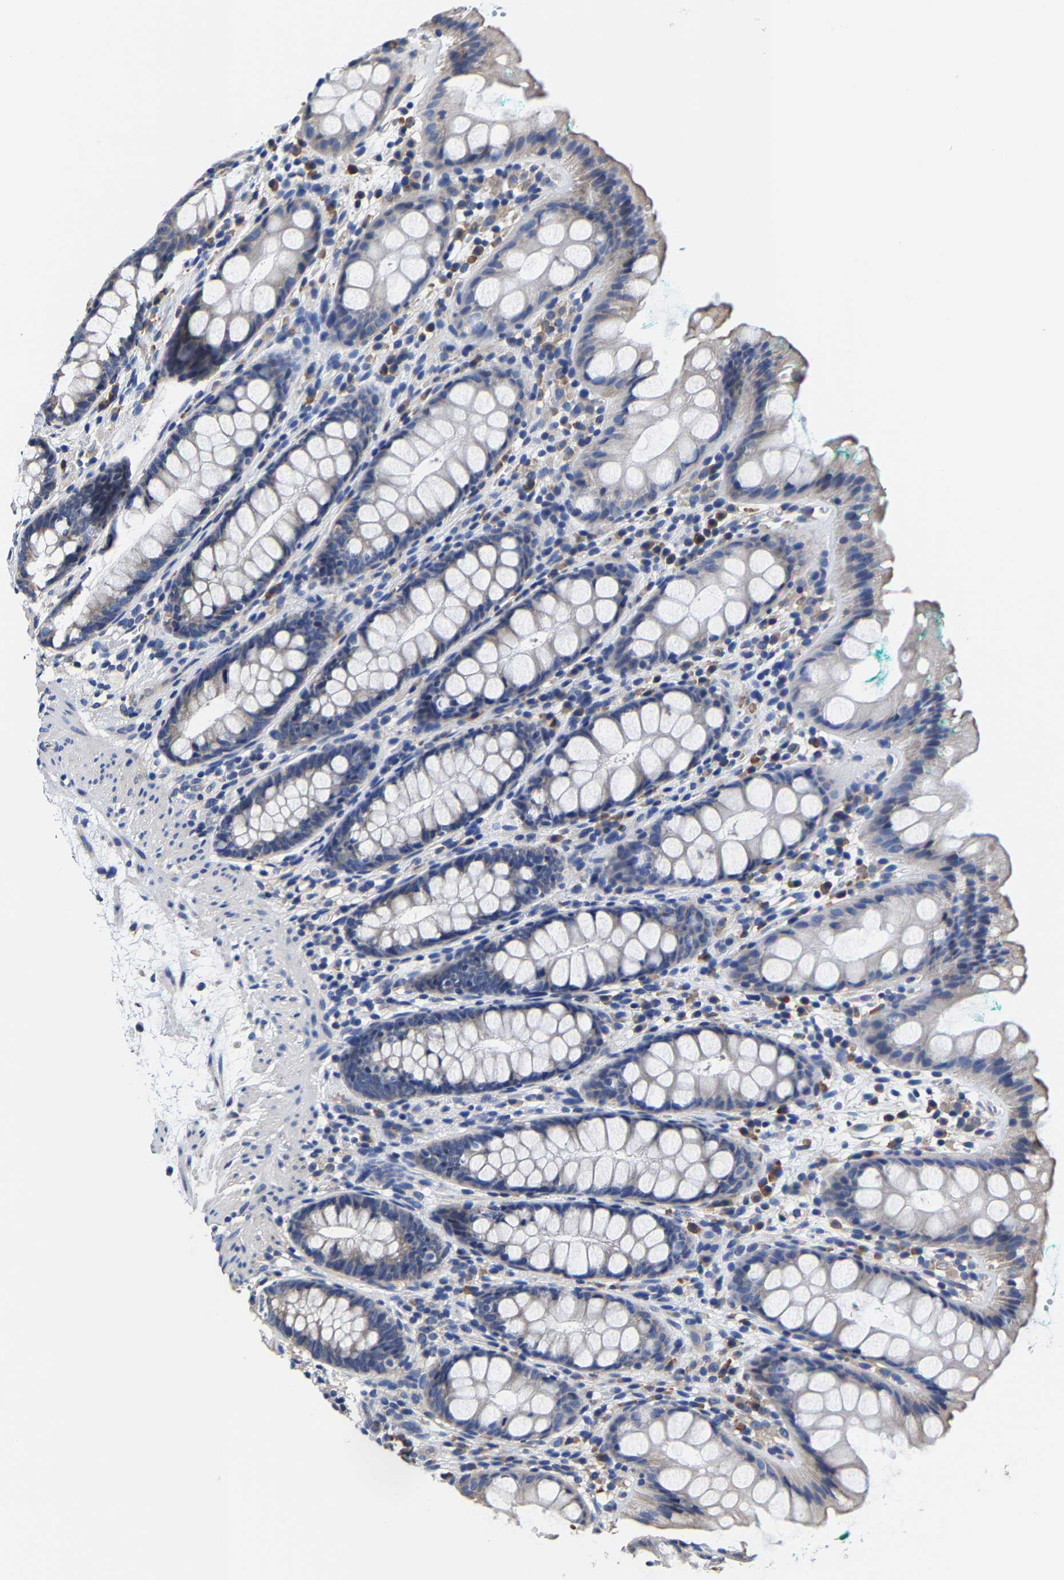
{"staining": {"intensity": "weak", "quantity": "<25%", "location": "cytoplasmic/membranous"}, "tissue": "rectum", "cell_type": "Glandular cells", "image_type": "normal", "snomed": [{"axis": "morphology", "description": "Normal tissue, NOS"}, {"axis": "topography", "description": "Rectum"}], "caption": "This is an IHC histopathology image of unremarkable human rectum. There is no expression in glandular cells.", "gene": "SRPK2", "patient": {"sex": "female", "age": 65}}